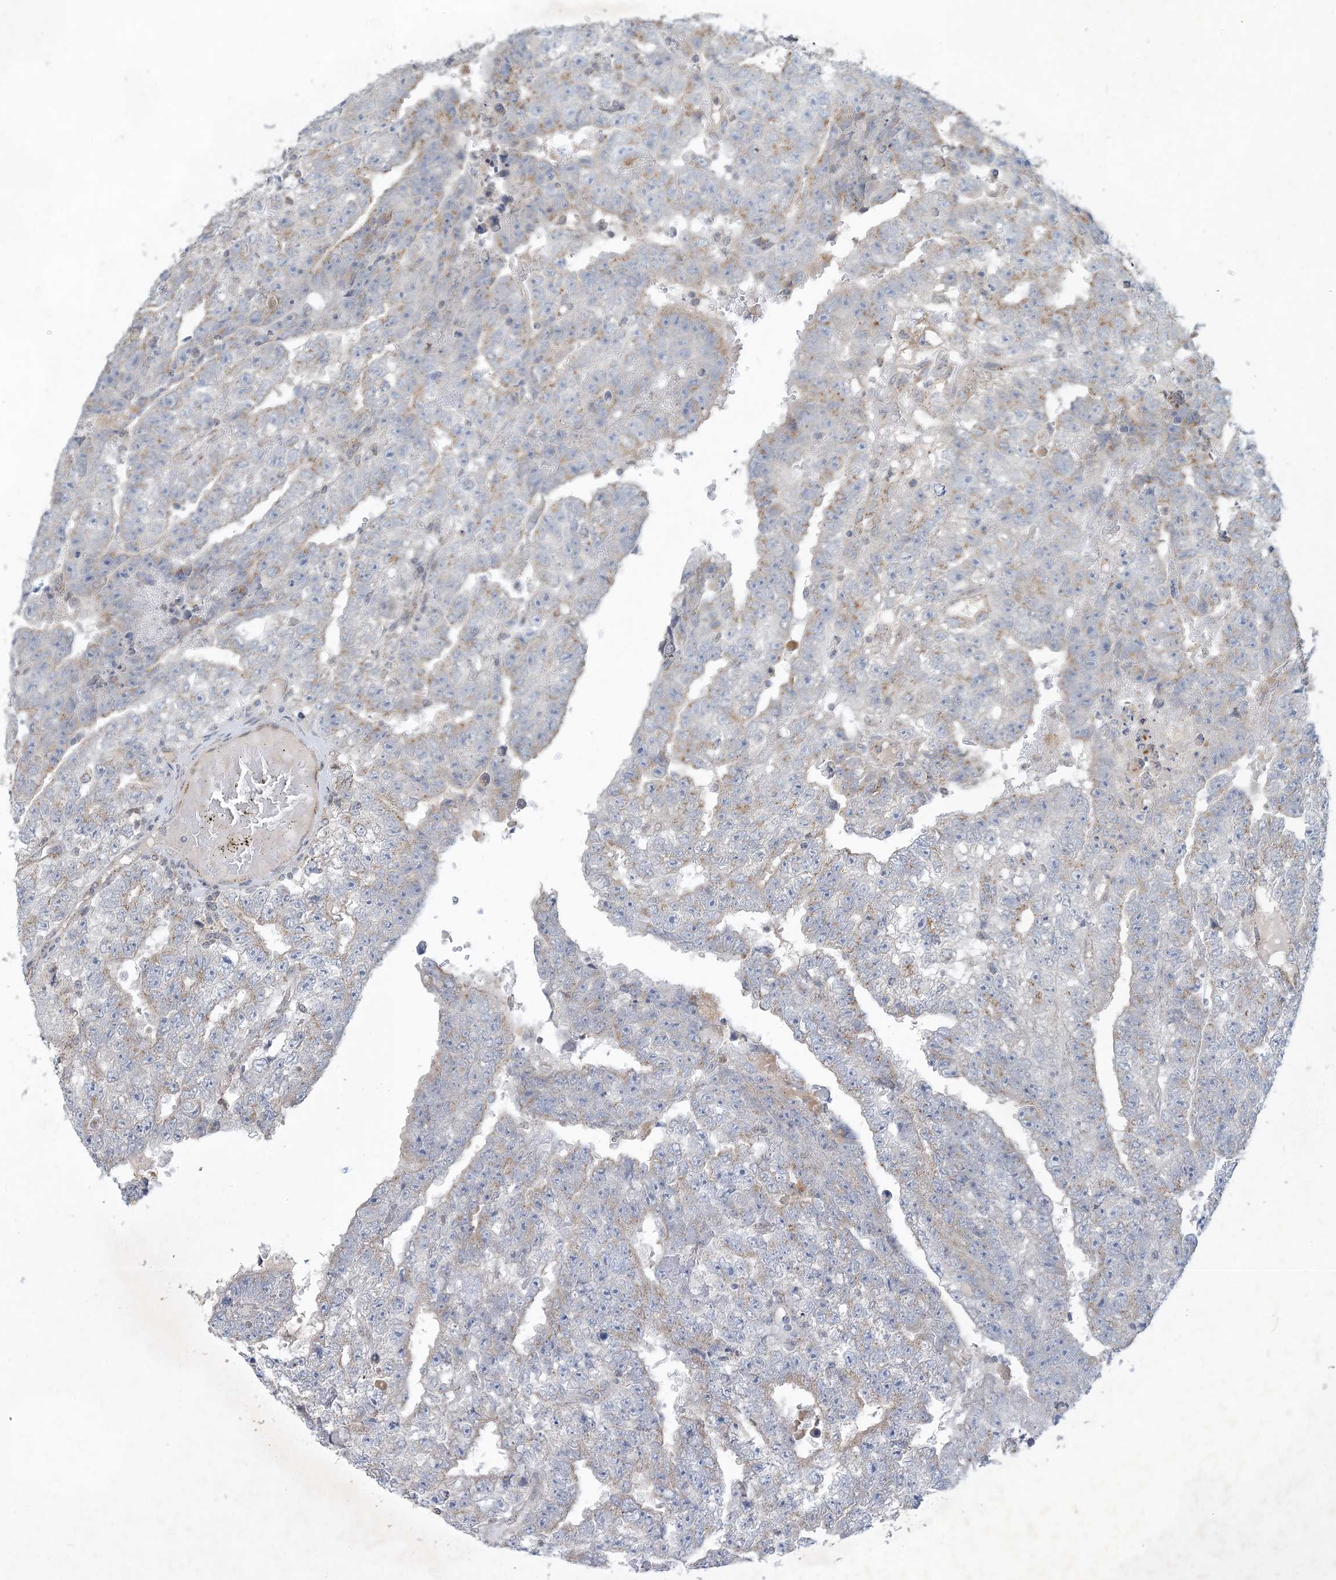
{"staining": {"intensity": "weak", "quantity": "<25%", "location": "cytoplasmic/membranous"}, "tissue": "testis cancer", "cell_type": "Tumor cells", "image_type": "cancer", "snomed": [{"axis": "morphology", "description": "Carcinoma, Embryonal, NOS"}, {"axis": "topography", "description": "Testis"}], "caption": "An immunohistochemistry photomicrograph of testis cancer is shown. There is no staining in tumor cells of testis cancer.", "gene": "CCDC14", "patient": {"sex": "male", "age": 25}}